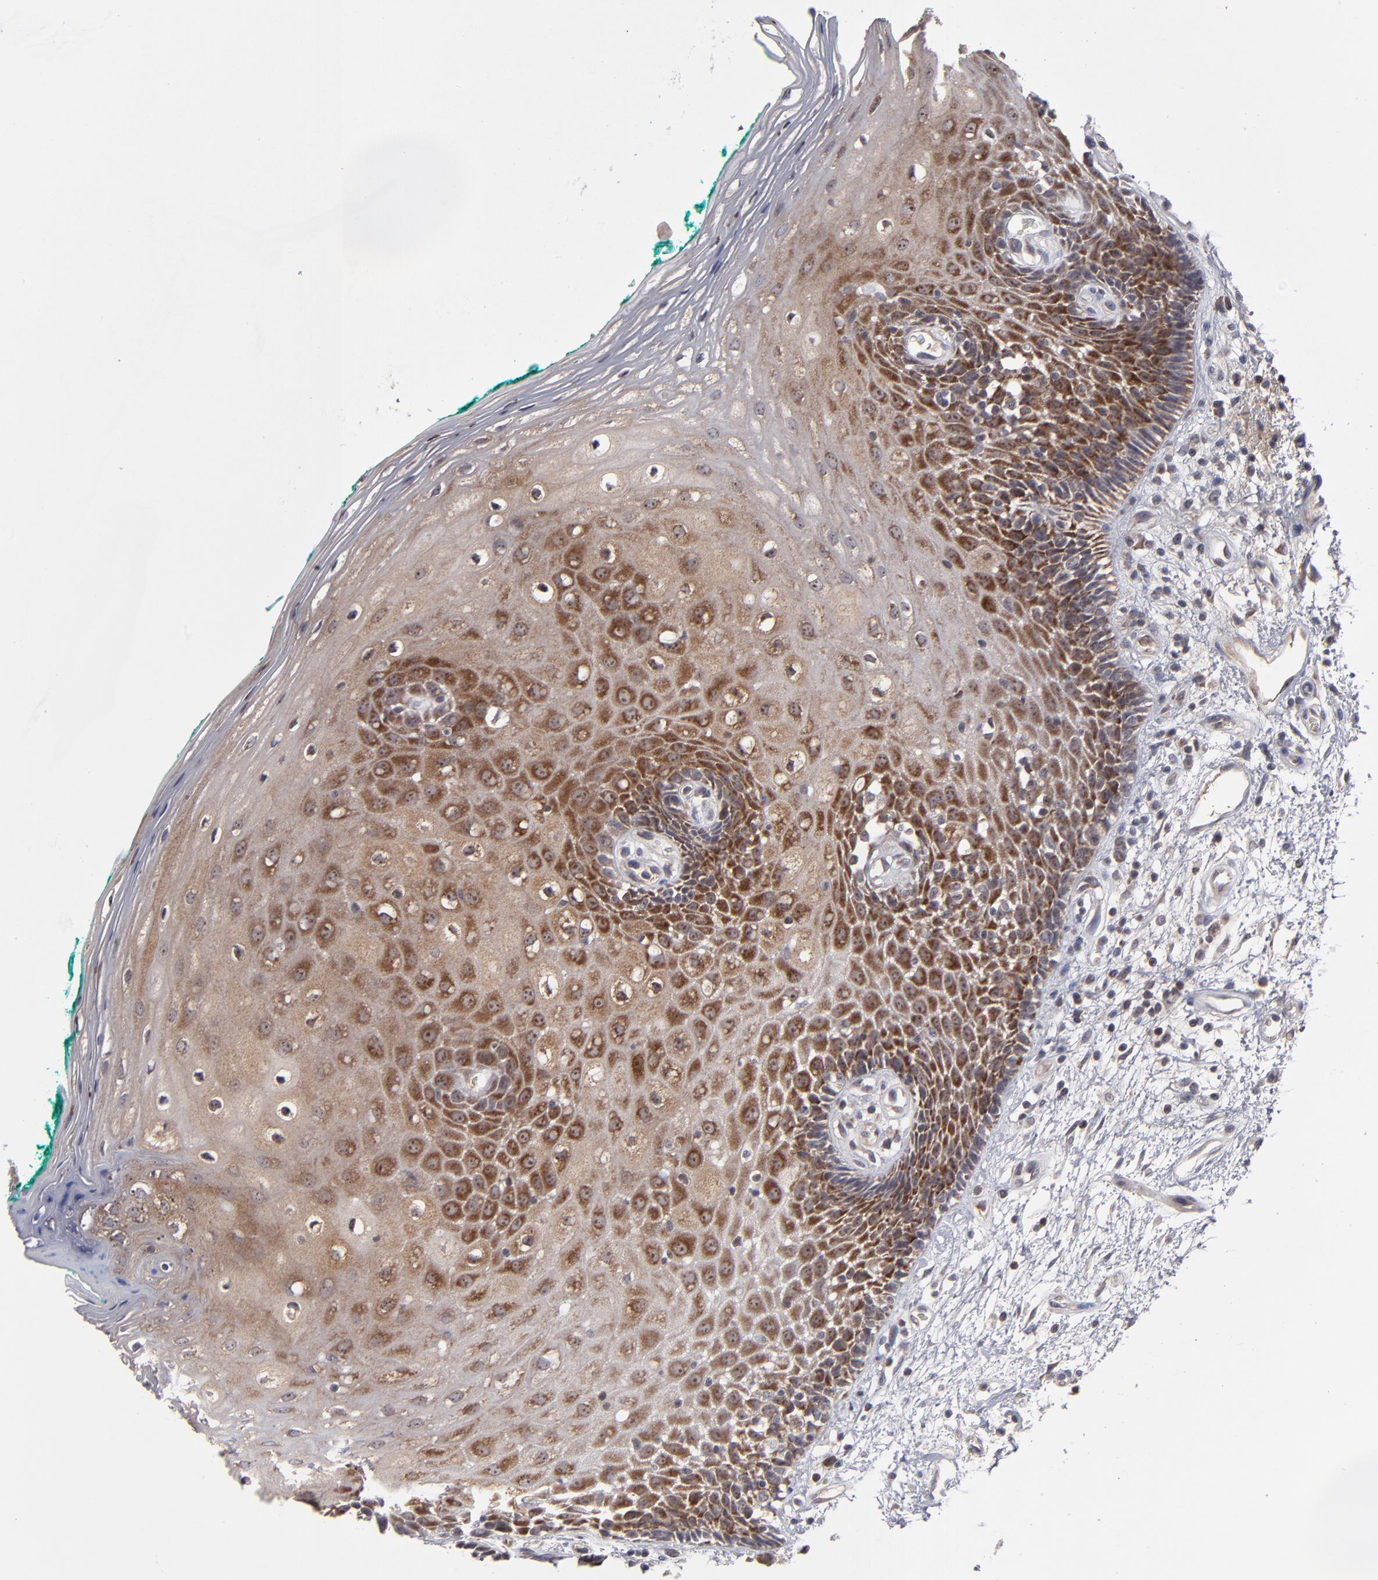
{"staining": {"intensity": "moderate", "quantity": ">75%", "location": "cytoplasmic/membranous"}, "tissue": "oral mucosa", "cell_type": "Squamous epithelial cells", "image_type": "normal", "snomed": [{"axis": "morphology", "description": "Normal tissue, NOS"}, {"axis": "morphology", "description": "Squamous cell carcinoma, NOS"}, {"axis": "topography", "description": "Skeletal muscle"}, {"axis": "topography", "description": "Oral tissue"}, {"axis": "topography", "description": "Head-Neck"}], "caption": "A brown stain highlights moderate cytoplasmic/membranous positivity of a protein in squamous epithelial cells of benign oral mucosa.", "gene": "GLCCI1", "patient": {"sex": "female", "age": 84}}